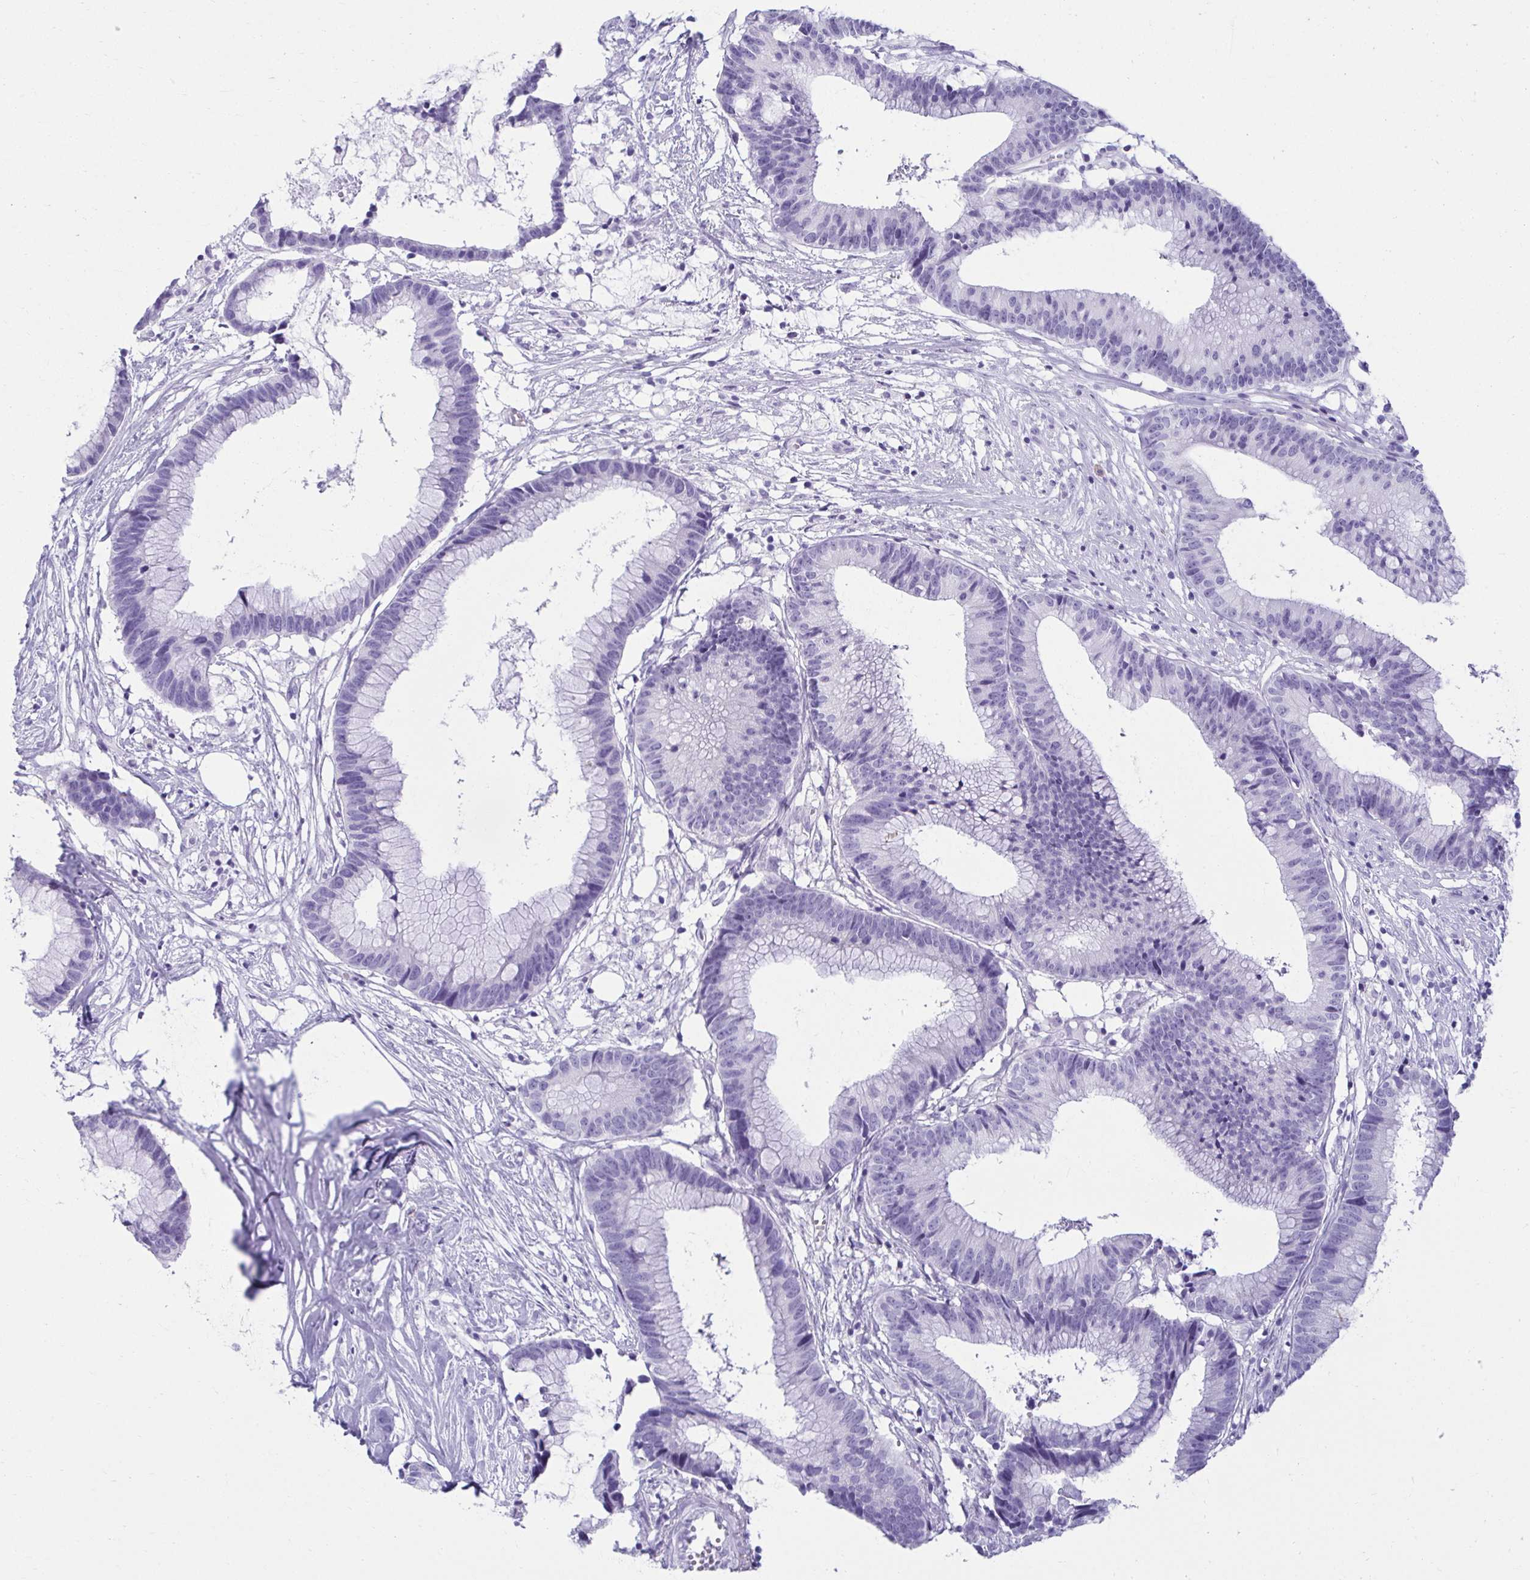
{"staining": {"intensity": "negative", "quantity": "none", "location": "none"}, "tissue": "colorectal cancer", "cell_type": "Tumor cells", "image_type": "cancer", "snomed": [{"axis": "morphology", "description": "Adenocarcinoma, NOS"}, {"axis": "topography", "description": "Colon"}], "caption": "High power microscopy histopathology image of an immunohistochemistry (IHC) histopathology image of colorectal cancer, revealing no significant positivity in tumor cells.", "gene": "ATP4B", "patient": {"sex": "female", "age": 78}}